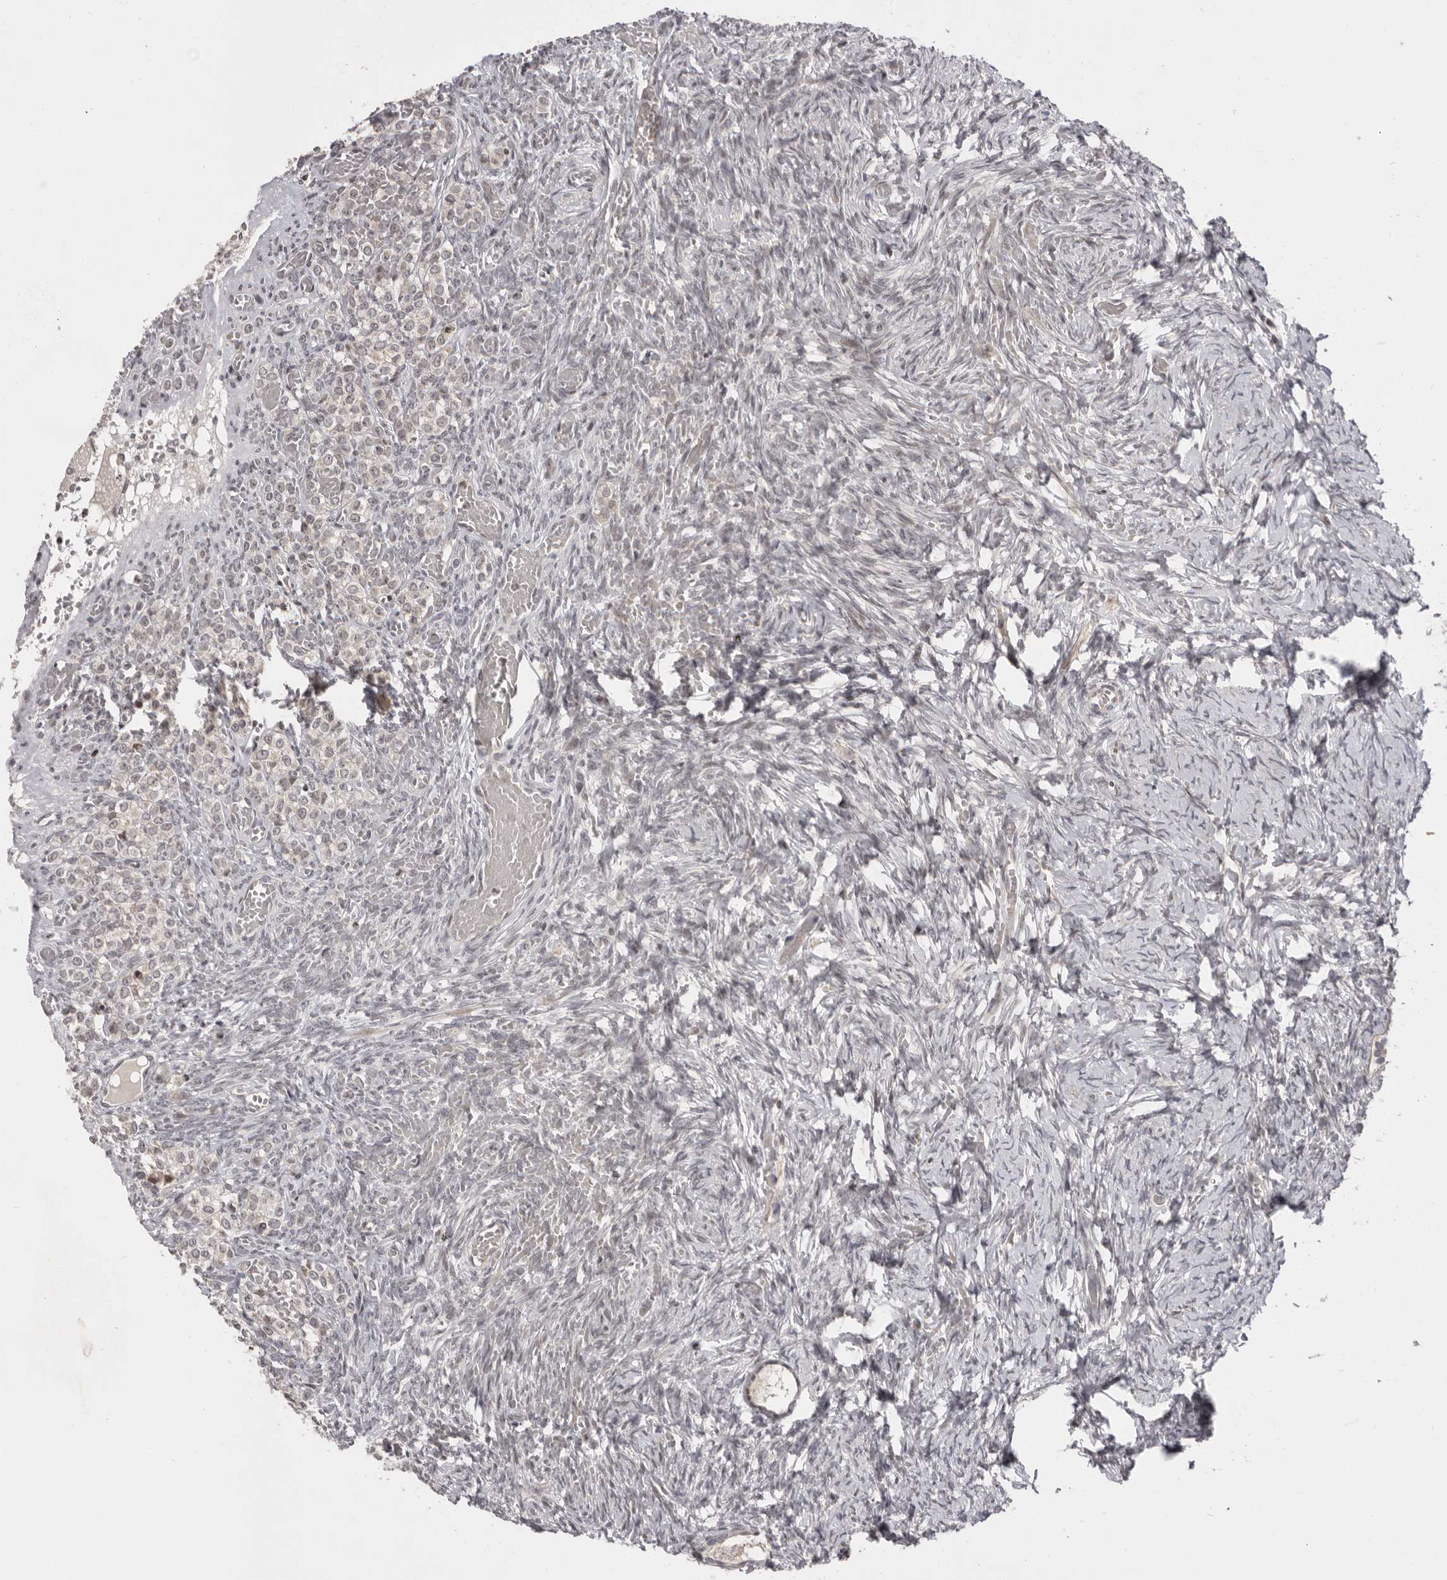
{"staining": {"intensity": "negative", "quantity": "none", "location": "none"}, "tissue": "ovary", "cell_type": "Follicle cells", "image_type": "normal", "snomed": [{"axis": "morphology", "description": "Adenocarcinoma, NOS"}, {"axis": "topography", "description": "Endometrium"}], "caption": "High power microscopy micrograph of an immunohistochemistry (IHC) micrograph of benign ovary, revealing no significant positivity in follicle cells. Brightfield microscopy of immunohistochemistry stained with DAB (brown) and hematoxylin (blue), captured at high magnification.", "gene": "AZIN1", "patient": {"sex": "female", "age": 32}}